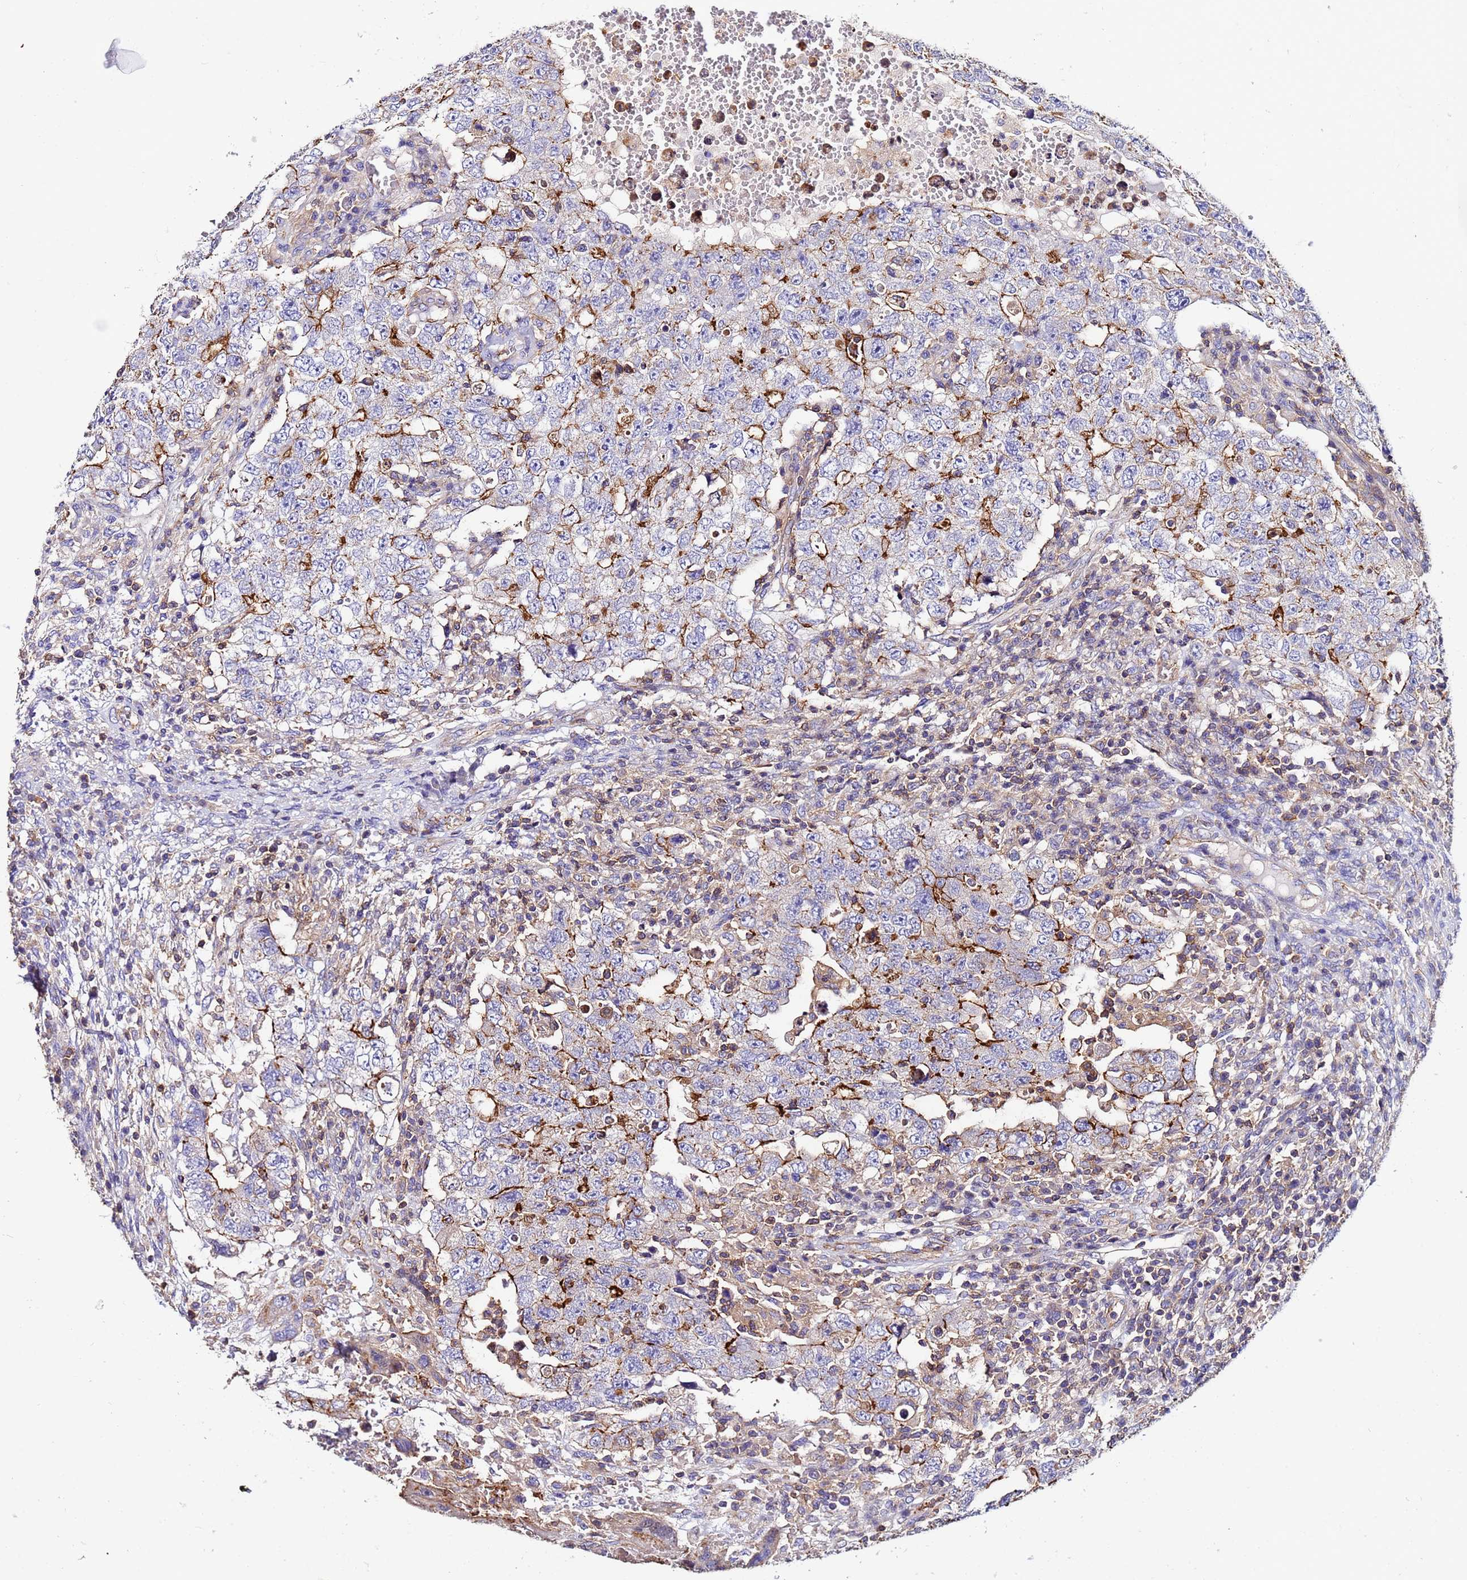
{"staining": {"intensity": "moderate", "quantity": "25%-75%", "location": "cytoplasmic/membranous"}, "tissue": "testis cancer", "cell_type": "Tumor cells", "image_type": "cancer", "snomed": [{"axis": "morphology", "description": "Carcinoma, Embryonal, NOS"}, {"axis": "topography", "description": "Testis"}], "caption": "Immunohistochemical staining of testis cancer (embryonal carcinoma) shows medium levels of moderate cytoplasmic/membranous protein positivity in about 25%-75% of tumor cells. The staining is performed using DAB (3,3'-diaminobenzidine) brown chromogen to label protein expression. The nuclei are counter-stained blue using hematoxylin.", "gene": "POTEE", "patient": {"sex": "male", "age": 26}}